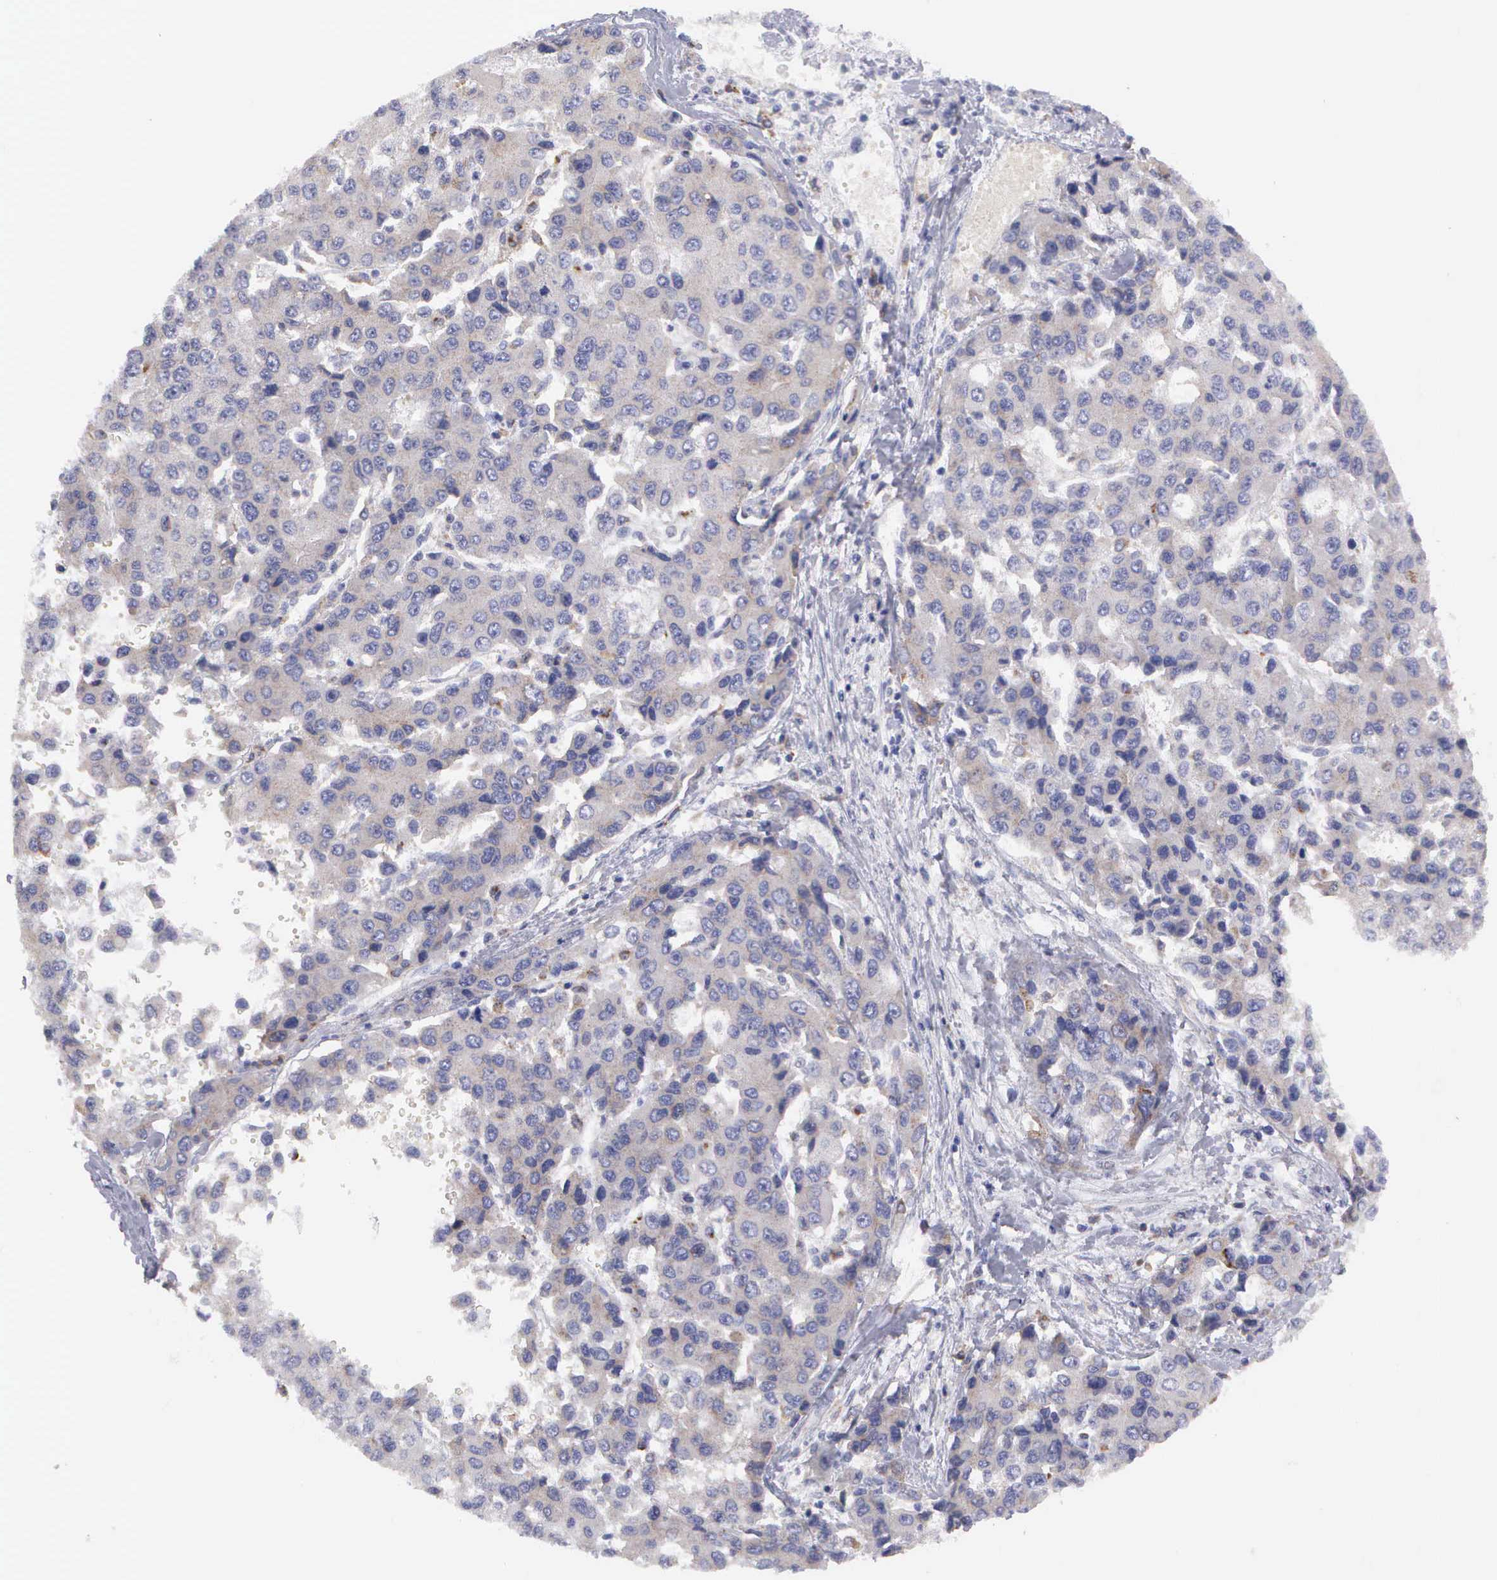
{"staining": {"intensity": "weak", "quantity": "25%-75%", "location": "cytoplasmic/membranous"}, "tissue": "liver cancer", "cell_type": "Tumor cells", "image_type": "cancer", "snomed": [{"axis": "morphology", "description": "Carcinoma, Hepatocellular, NOS"}, {"axis": "topography", "description": "Liver"}], "caption": "An image showing weak cytoplasmic/membranous staining in about 25%-75% of tumor cells in hepatocellular carcinoma (liver), as visualized by brown immunohistochemical staining.", "gene": "TYRP1", "patient": {"sex": "female", "age": 66}}